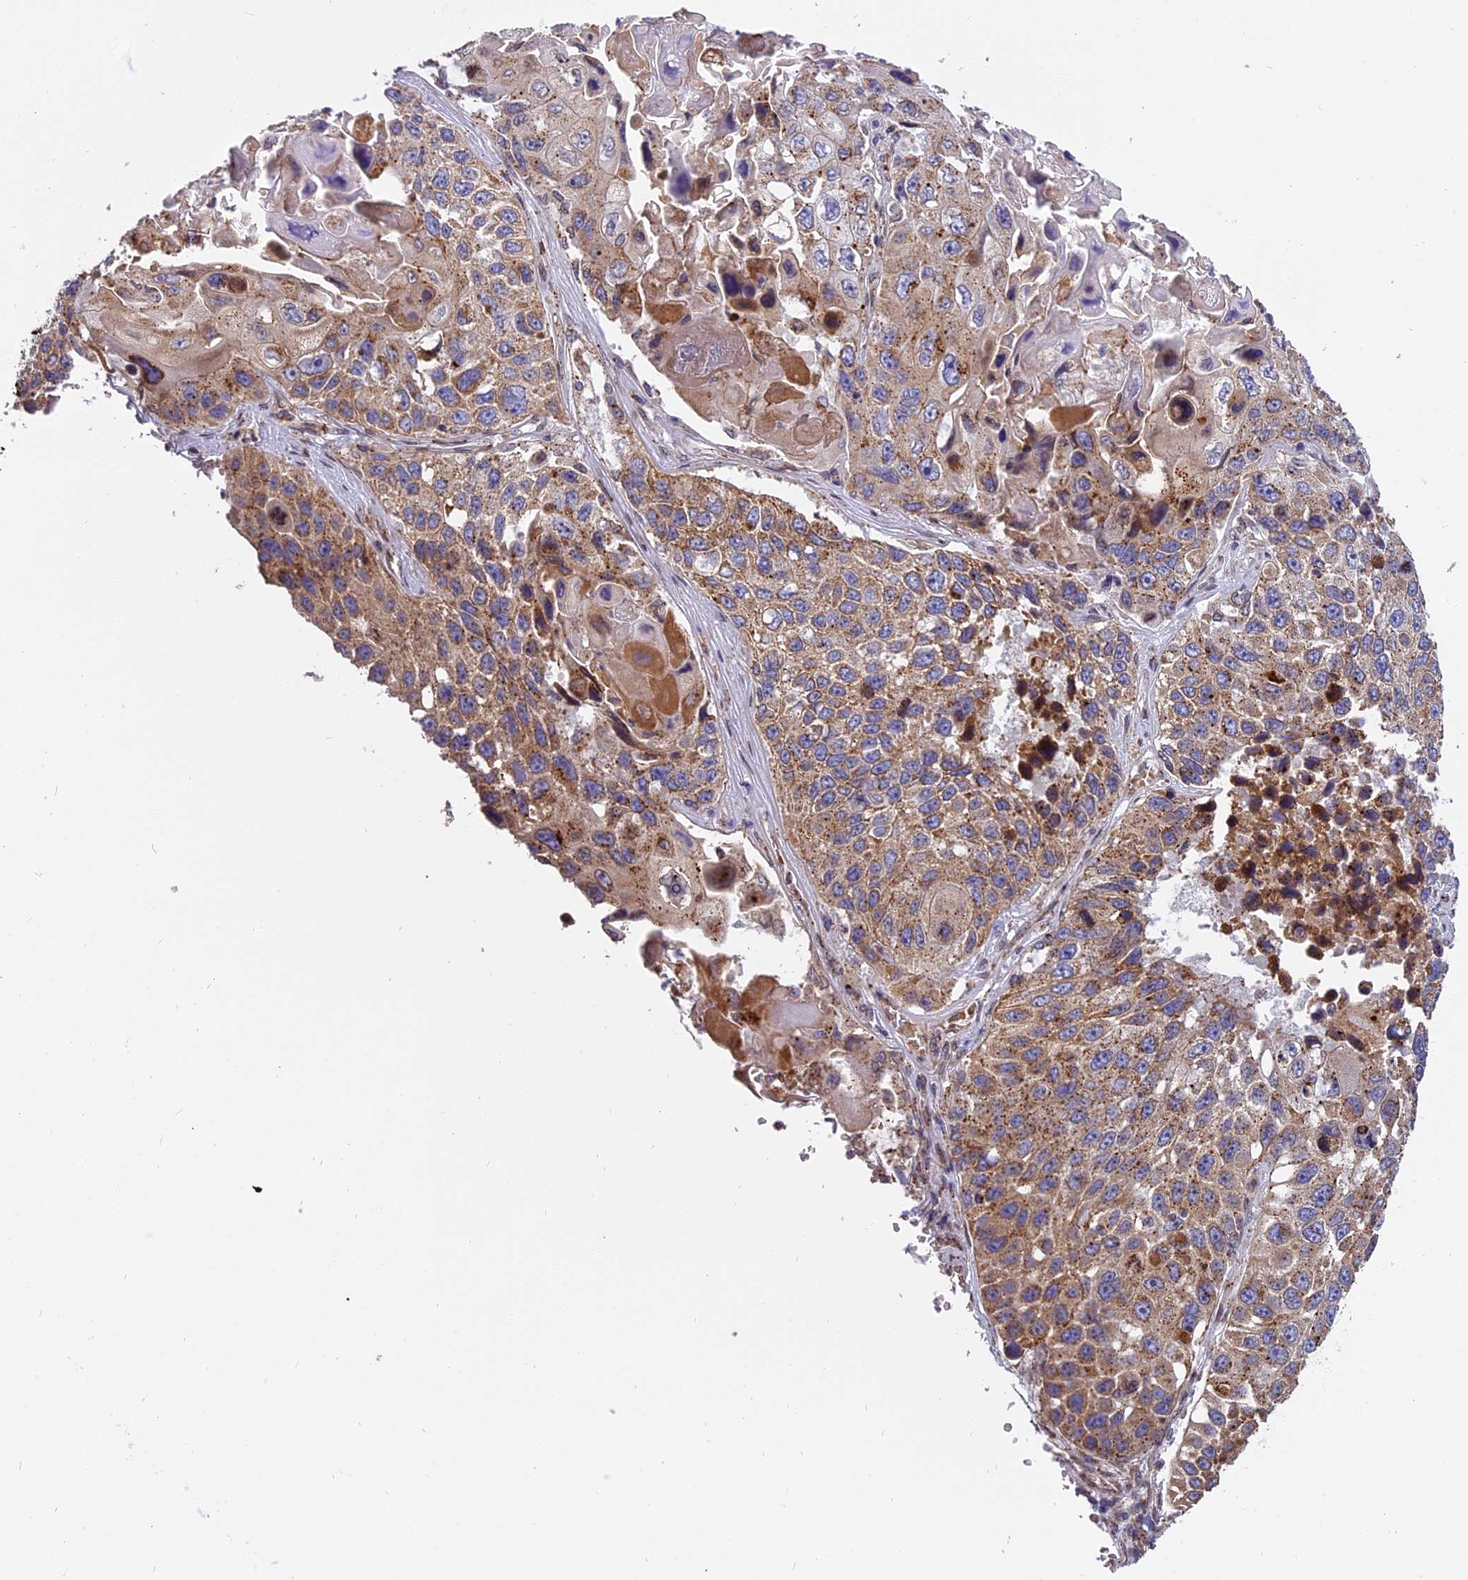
{"staining": {"intensity": "moderate", "quantity": ">75%", "location": "cytoplasmic/membranous"}, "tissue": "lung cancer", "cell_type": "Tumor cells", "image_type": "cancer", "snomed": [{"axis": "morphology", "description": "Squamous cell carcinoma, NOS"}, {"axis": "topography", "description": "Lung"}], "caption": "About >75% of tumor cells in lung cancer show moderate cytoplasmic/membranous protein positivity as visualized by brown immunohistochemical staining.", "gene": "CHMP2A", "patient": {"sex": "male", "age": 61}}